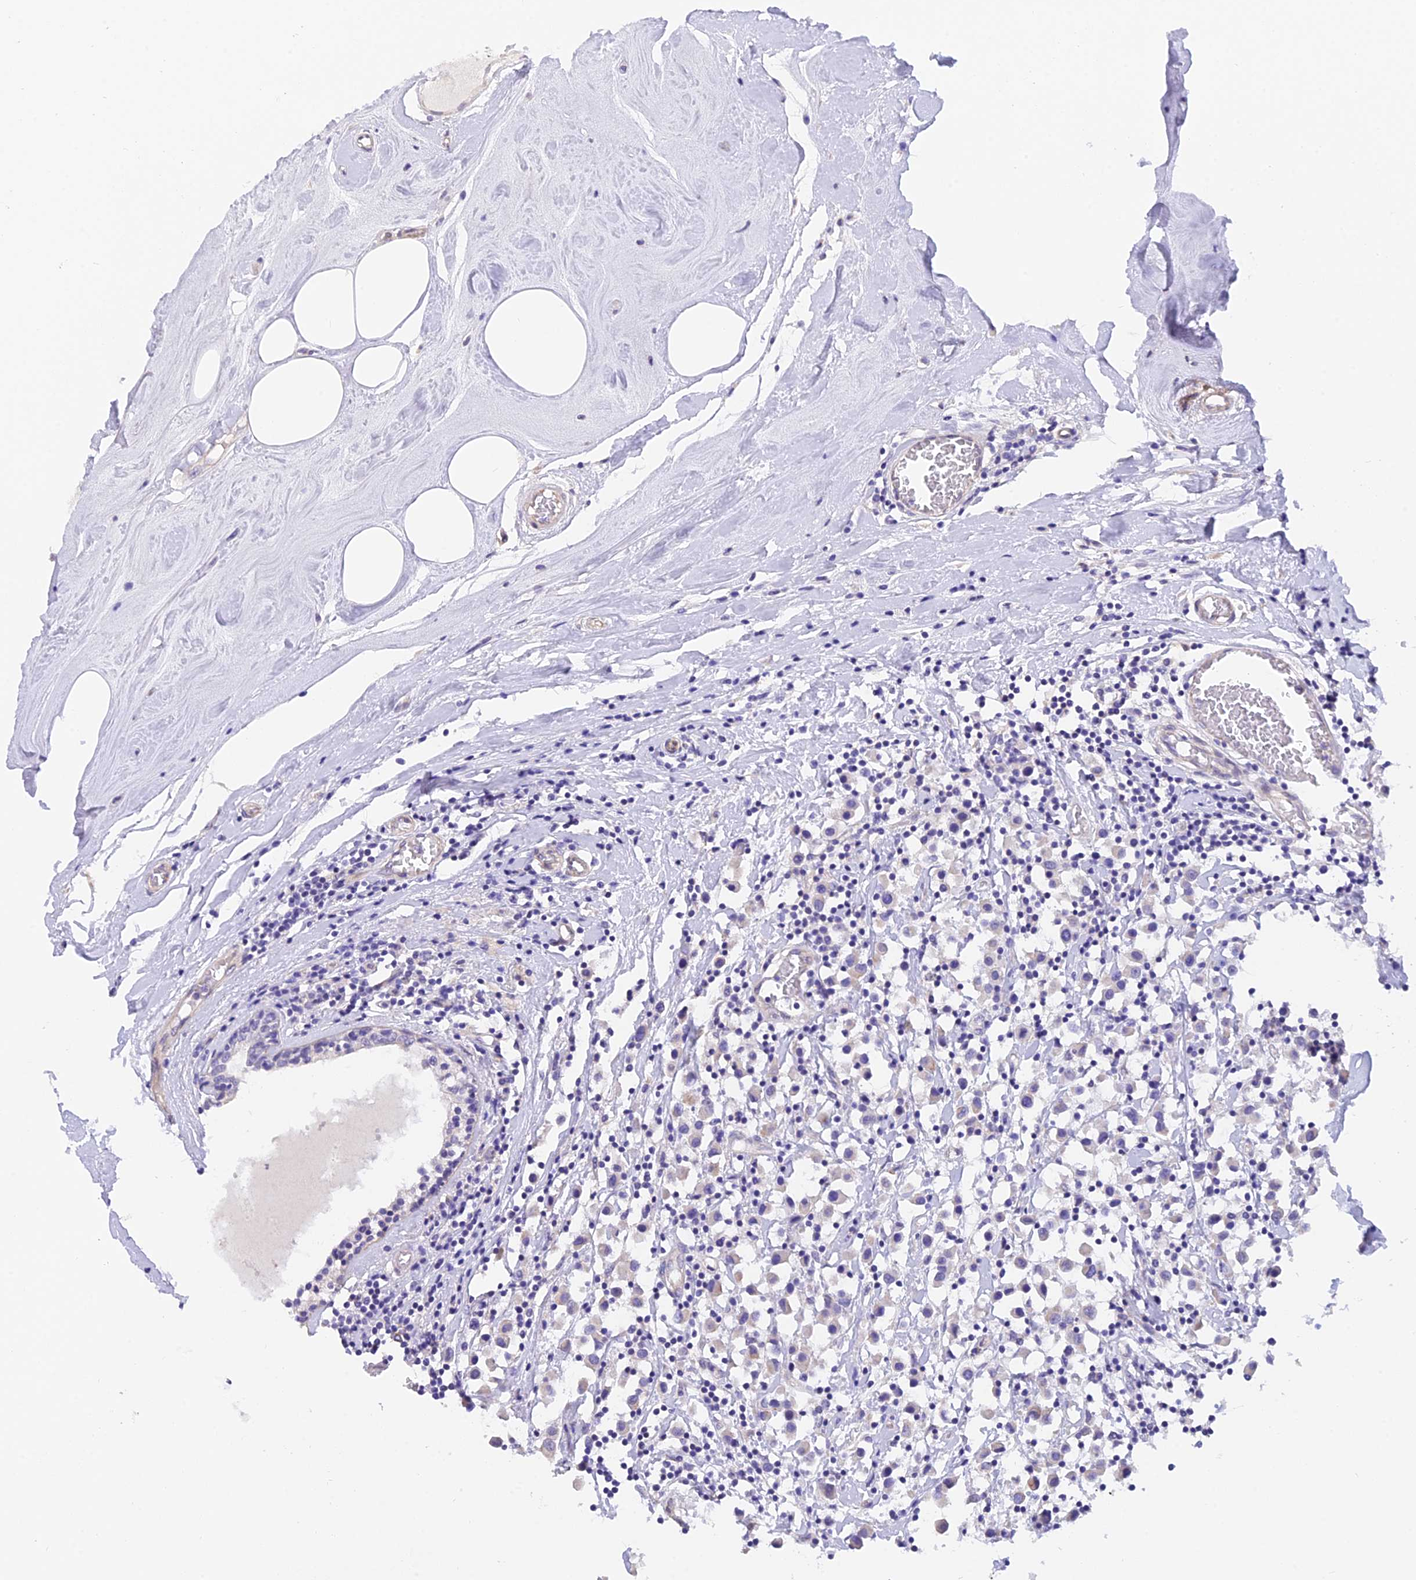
{"staining": {"intensity": "negative", "quantity": "none", "location": "none"}, "tissue": "breast cancer", "cell_type": "Tumor cells", "image_type": "cancer", "snomed": [{"axis": "morphology", "description": "Duct carcinoma"}, {"axis": "topography", "description": "Breast"}], "caption": "Histopathology image shows no protein staining in tumor cells of breast cancer tissue.", "gene": "C17orf67", "patient": {"sex": "female", "age": 61}}